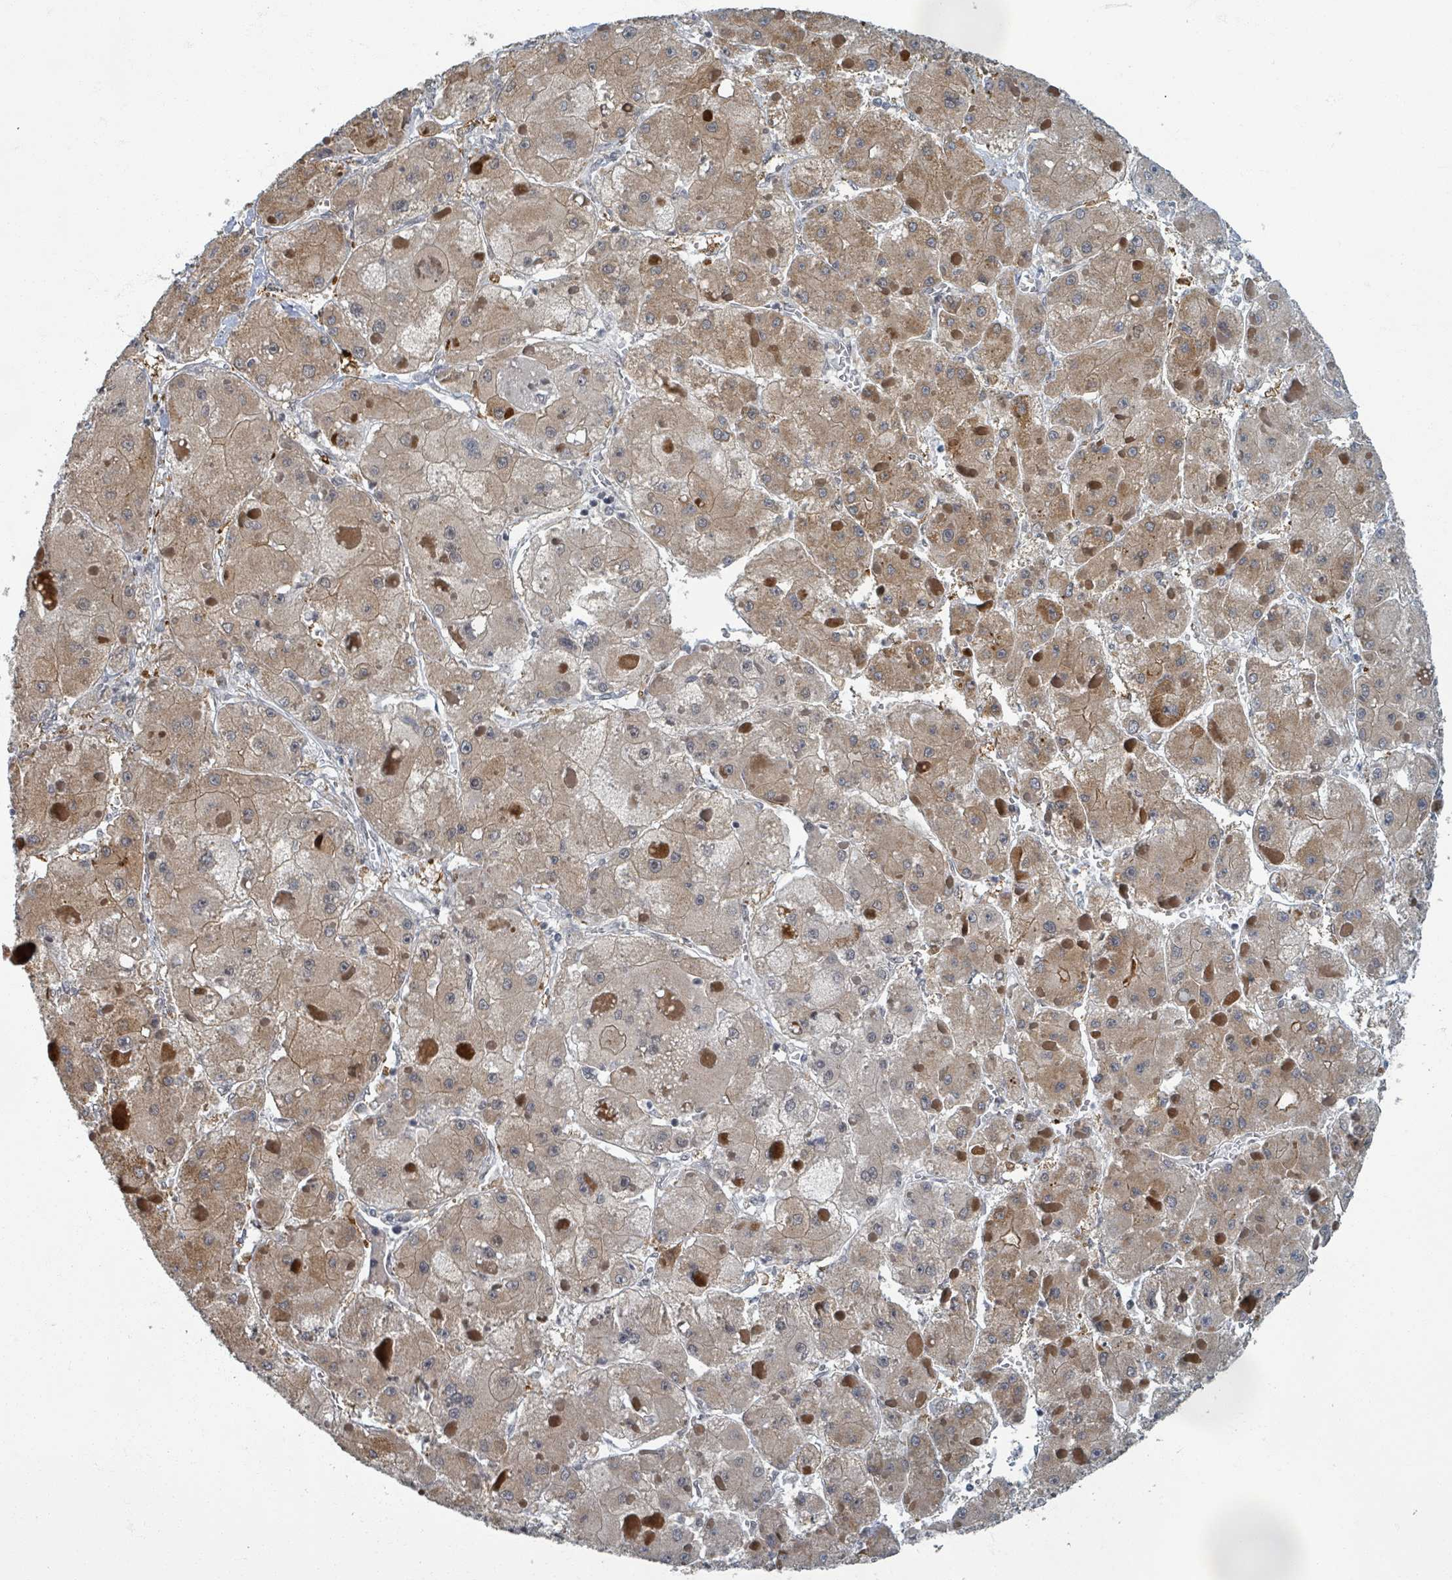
{"staining": {"intensity": "moderate", "quantity": "25%-75%", "location": "cytoplasmic/membranous"}, "tissue": "liver cancer", "cell_type": "Tumor cells", "image_type": "cancer", "snomed": [{"axis": "morphology", "description": "Carcinoma, Hepatocellular, NOS"}, {"axis": "topography", "description": "Liver"}], "caption": "Moderate cytoplasmic/membranous staining for a protein is identified in about 25%-75% of tumor cells of liver hepatocellular carcinoma using immunohistochemistry.", "gene": "INTS15", "patient": {"sex": "female", "age": 73}}